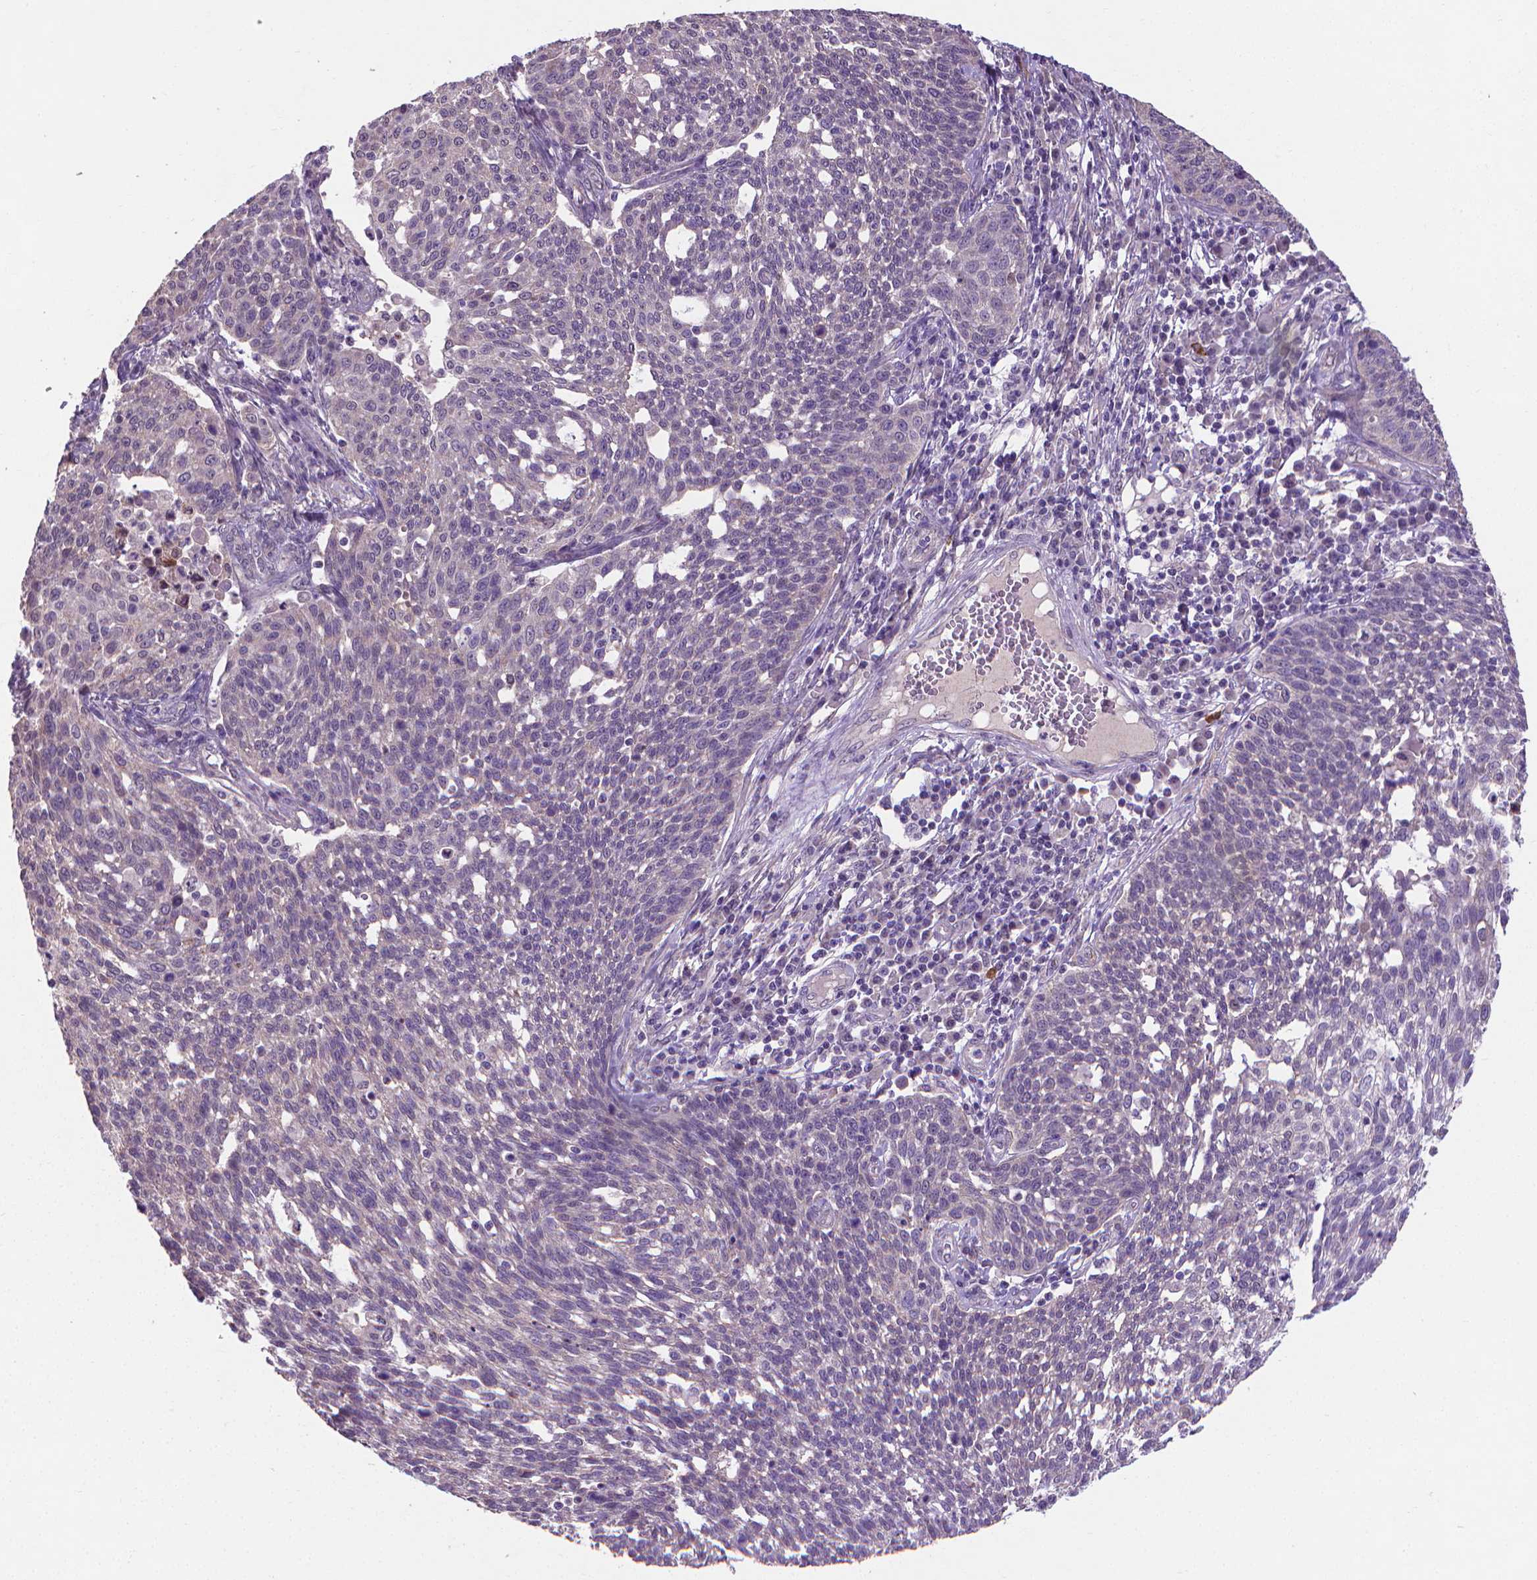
{"staining": {"intensity": "negative", "quantity": "none", "location": "none"}, "tissue": "cervical cancer", "cell_type": "Tumor cells", "image_type": "cancer", "snomed": [{"axis": "morphology", "description": "Squamous cell carcinoma, NOS"}, {"axis": "topography", "description": "Cervix"}], "caption": "This image is of cervical cancer stained with immunohistochemistry to label a protein in brown with the nuclei are counter-stained blue. There is no positivity in tumor cells.", "gene": "GPR63", "patient": {"sex": "female", "age": 34}}